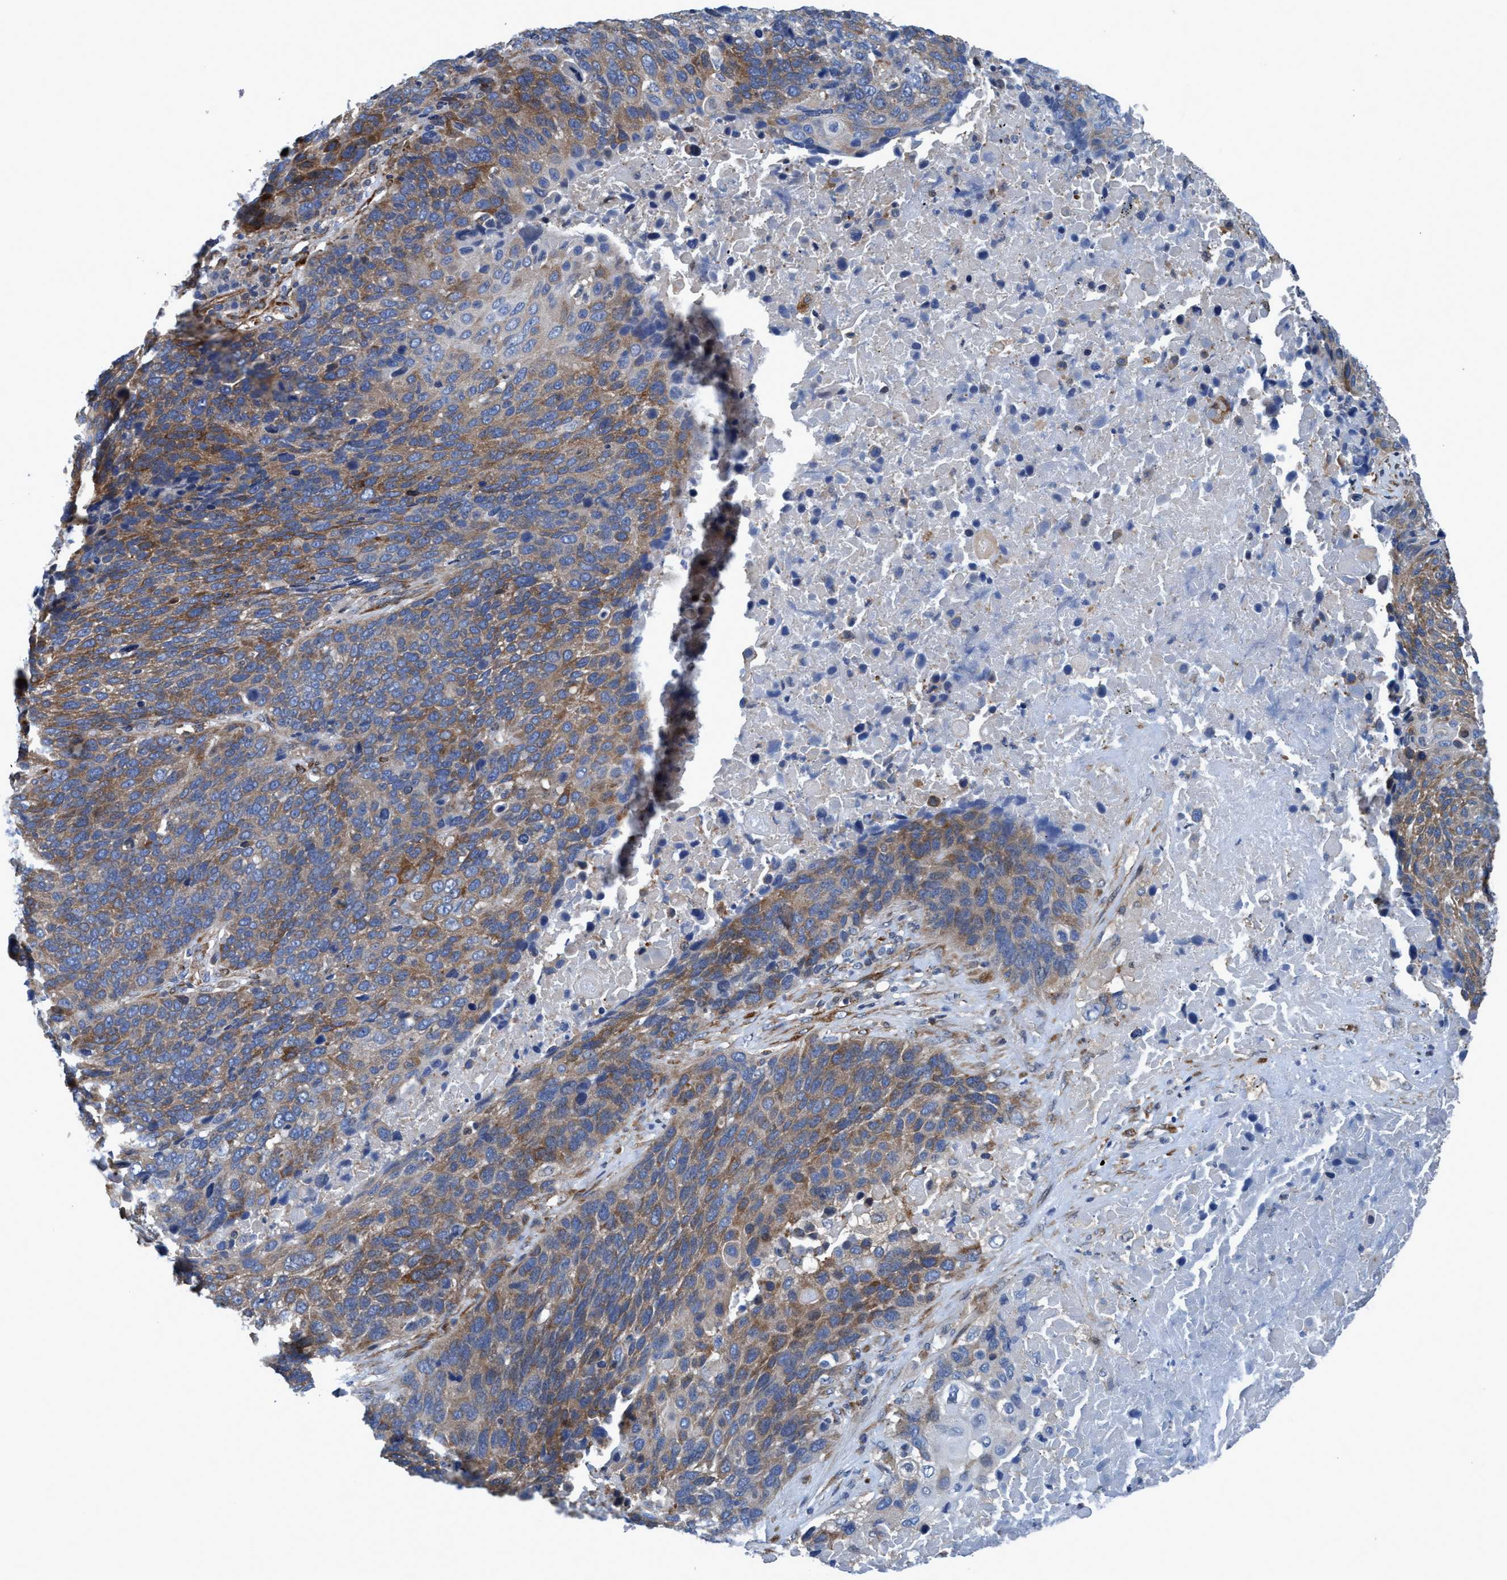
{"staining": {"intensity": "moderate", "quantity": ">75%", "location": "cytoplasmic/membranous"}, "tissue": "lung cancer", "cell_type": "Tumor cells", "image_type": "cancer", "snomed": [{"axis": "morphology", "description": "Squamous cell carcinoma, NOS"}, {"axis": "topography", "description": "Lung"}], "caption": "Approximately >75% of tumor cells in lung squamous cell carcinoma demonstrate moderate cytoplasmic/membranous protein staining as visualized by brown immunohistochemical staining.", "gene": "NMT1", "patient": {"sex": "male", "age": 66}}